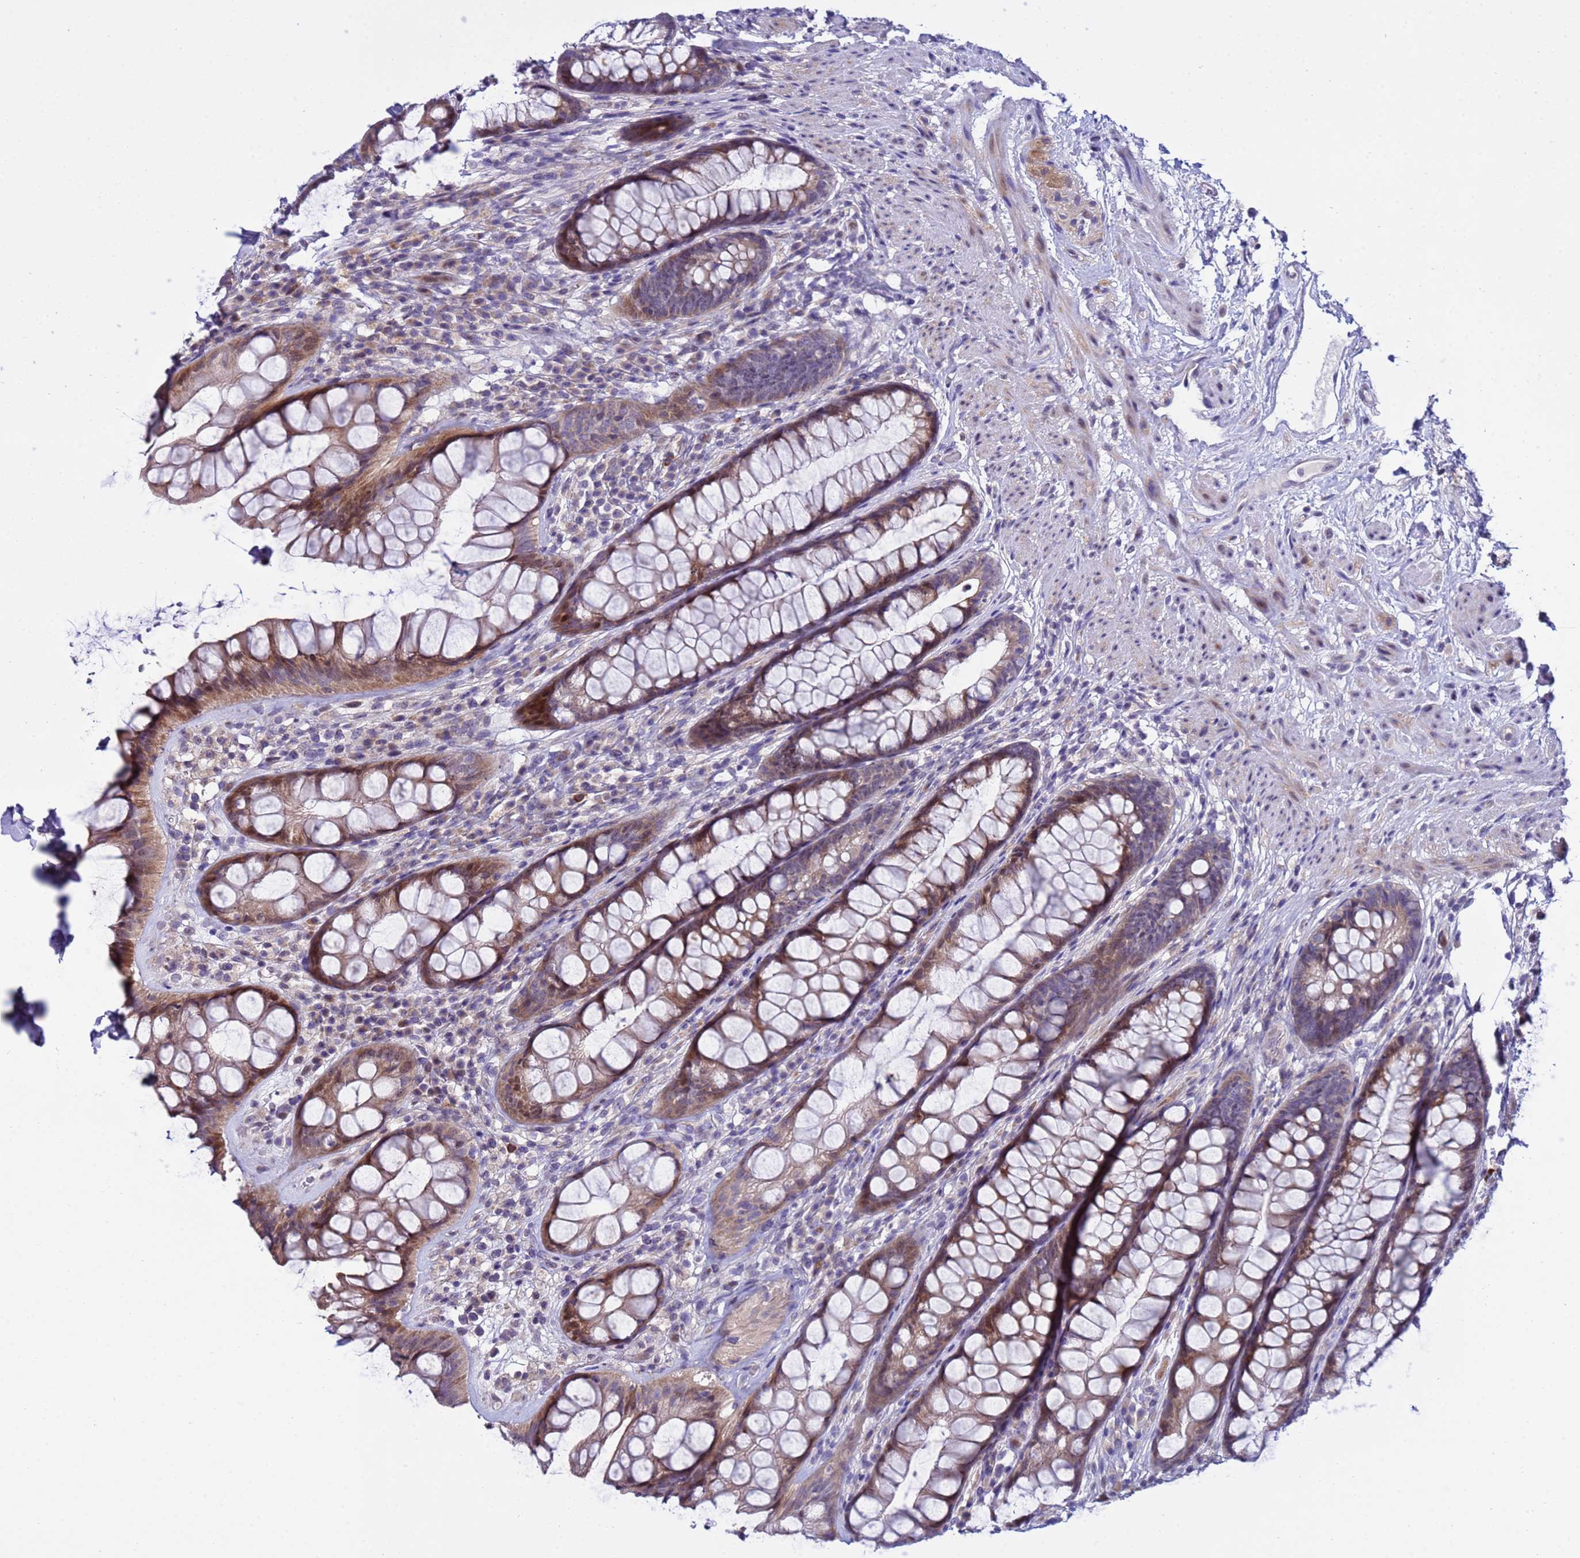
{"staining": {"intensity": "moderate", "quantity": ">75%", "location": "cytoplasmic/membranous,nuclear"}, "tissue": "rectum", "cell_type": "Glandular cells", "image_type": "normal", "snomed": [{"axis": "morphology", "description": "Normal tissue, NOS"}, {"axis": "topography", "description": "Rectum"}], "caption": "Protein staining of benign rectum exhibits moderate cytoplasmic/membranous,nuclear positivity in about >75% of glandular cells.", "gene": "IGSF11", "patient": {"sex": "male", "age": 74}}